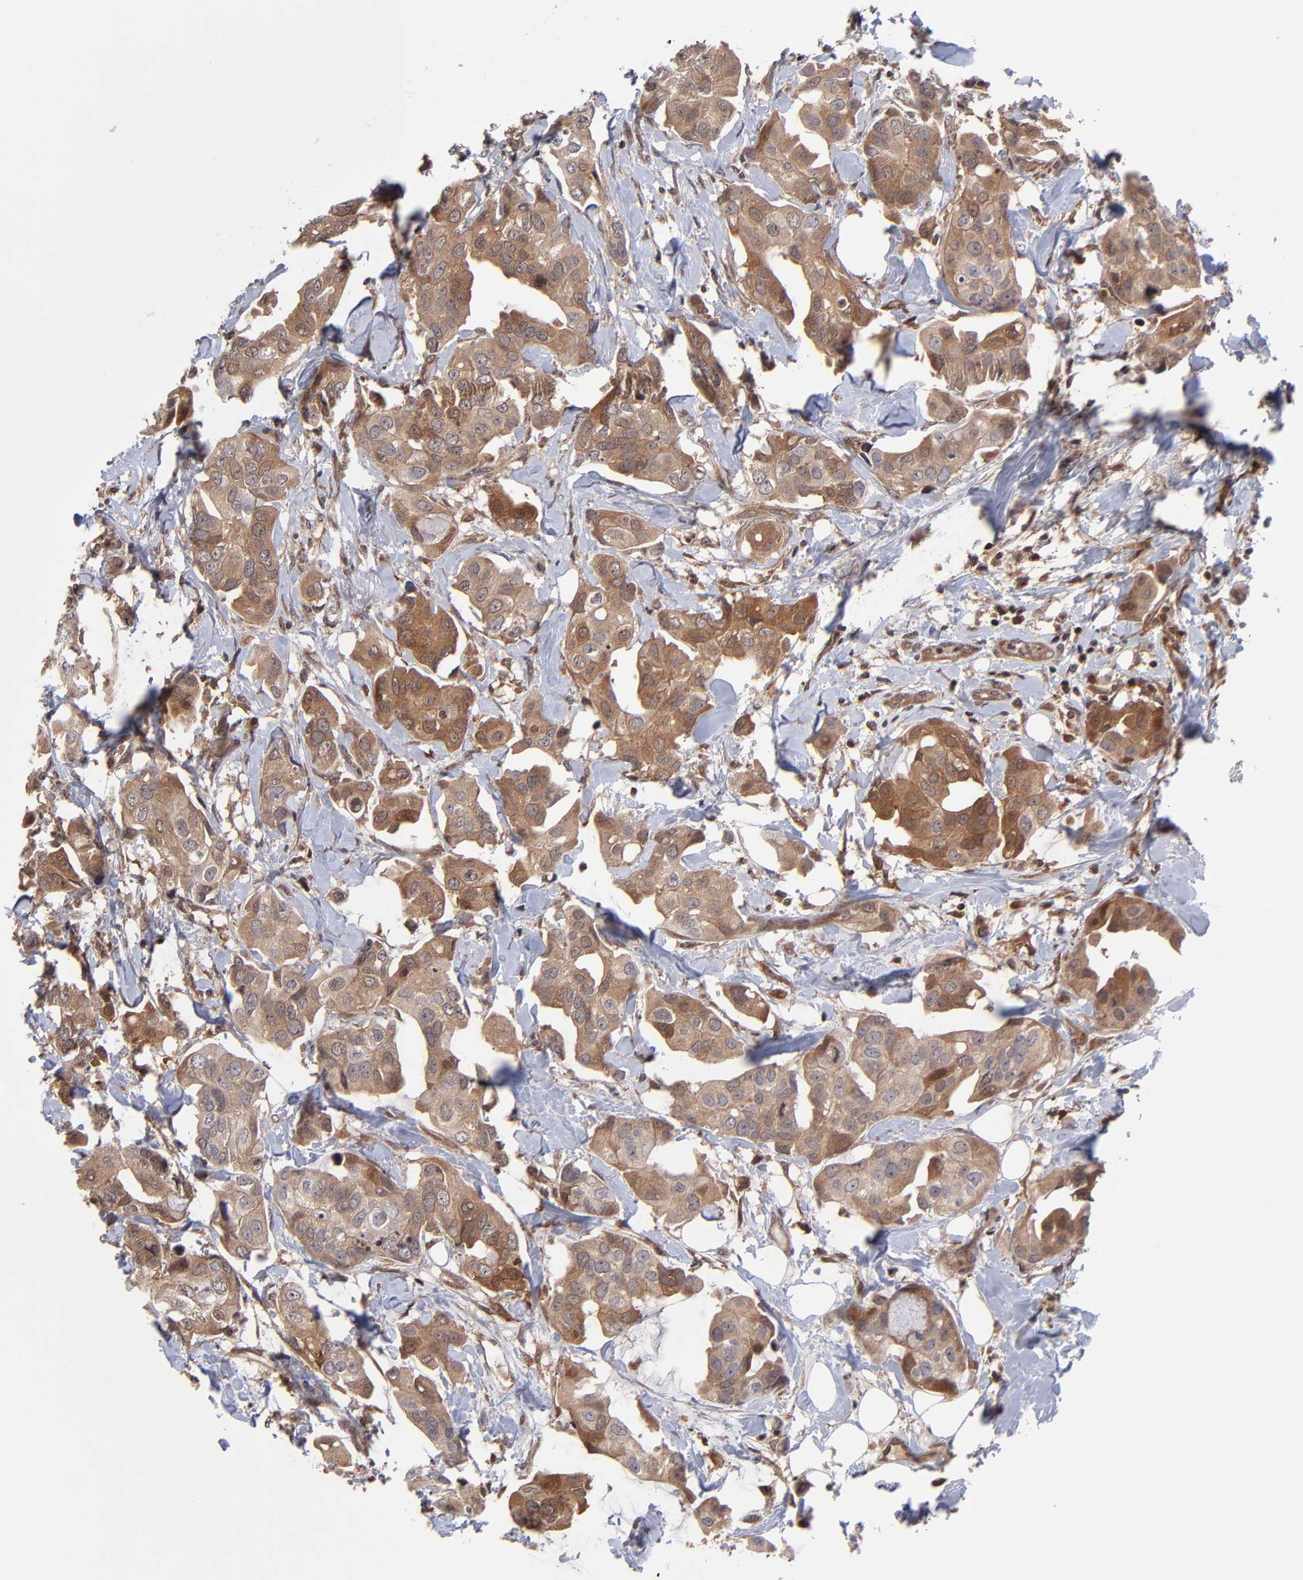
{"staining": {"intensity": "moderate", "quantity": ">75%", "location": "cytoplasmic/membranous"}, "tissue": "breast cancer", "cell_type": "Tumor cells", "image_type": "cancer", "snomed": [{"axis": "morphology", "description": "Duct carcinoma"}, {"axis": "topography", "description": "Breast"}], "caption": "Breast cancer stained with a protein marker shows moderate staining in tumor cells.", "gene": "UBE2L6", "patient": {"sex": "female", "age": 40}}